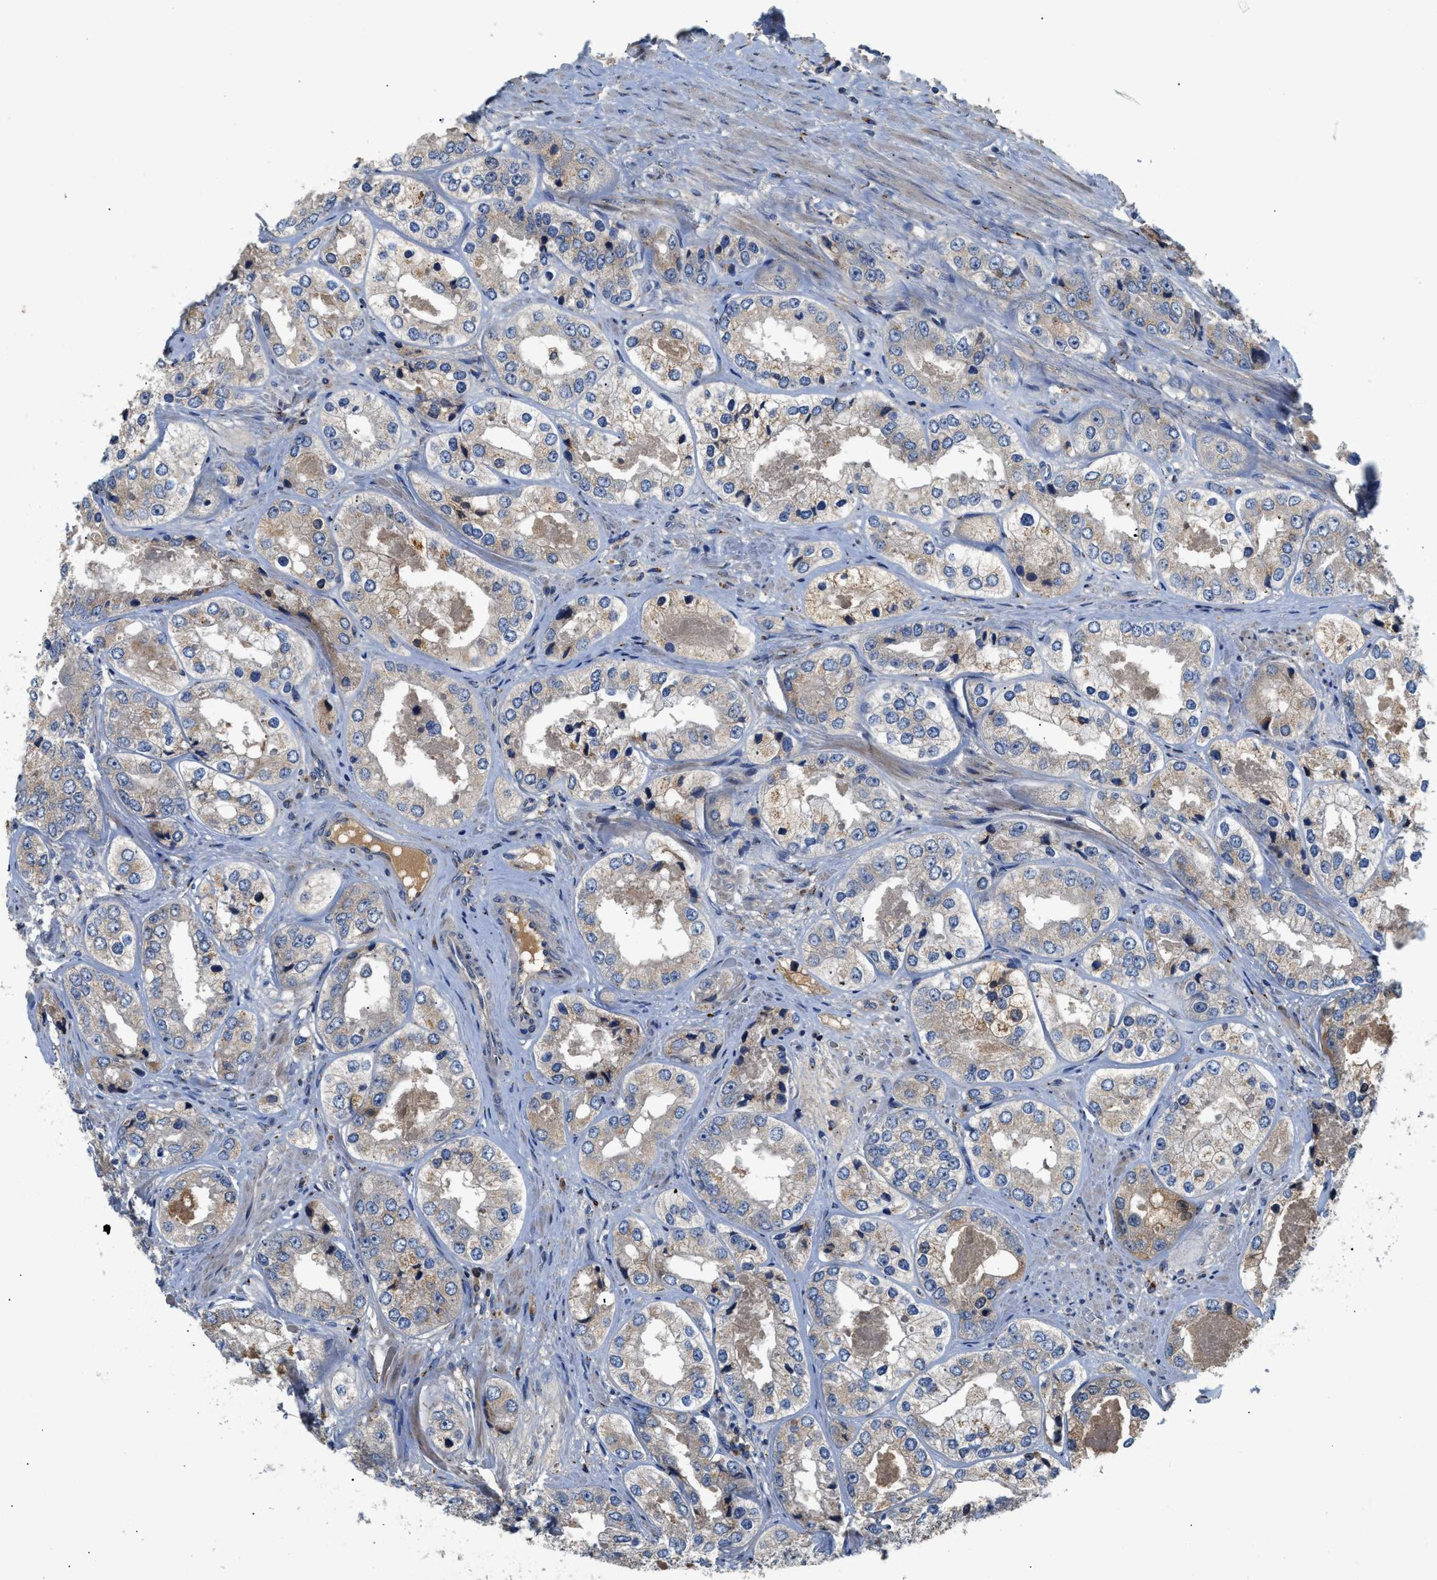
{"staining": {"intensity": "weak", "quantity": "<25%", "location": "cytoplasmic/membranous"}, "tissue": "prostate cancer", "cell_type": "Tumor cells", "image_type": "cancer", "snomed": [{"axis": "morphology", "description": "Adenocarcinoma, High grade"}, {"axis": "topography", "description": "Prostate"}], "caption": "Histopathology image shows no protein expression in tumor cells of adenocarcinoma (high-grade) (prostate) tissue.", "gene": "SIK2", "patient": {"sex": "male", "age": 61}}